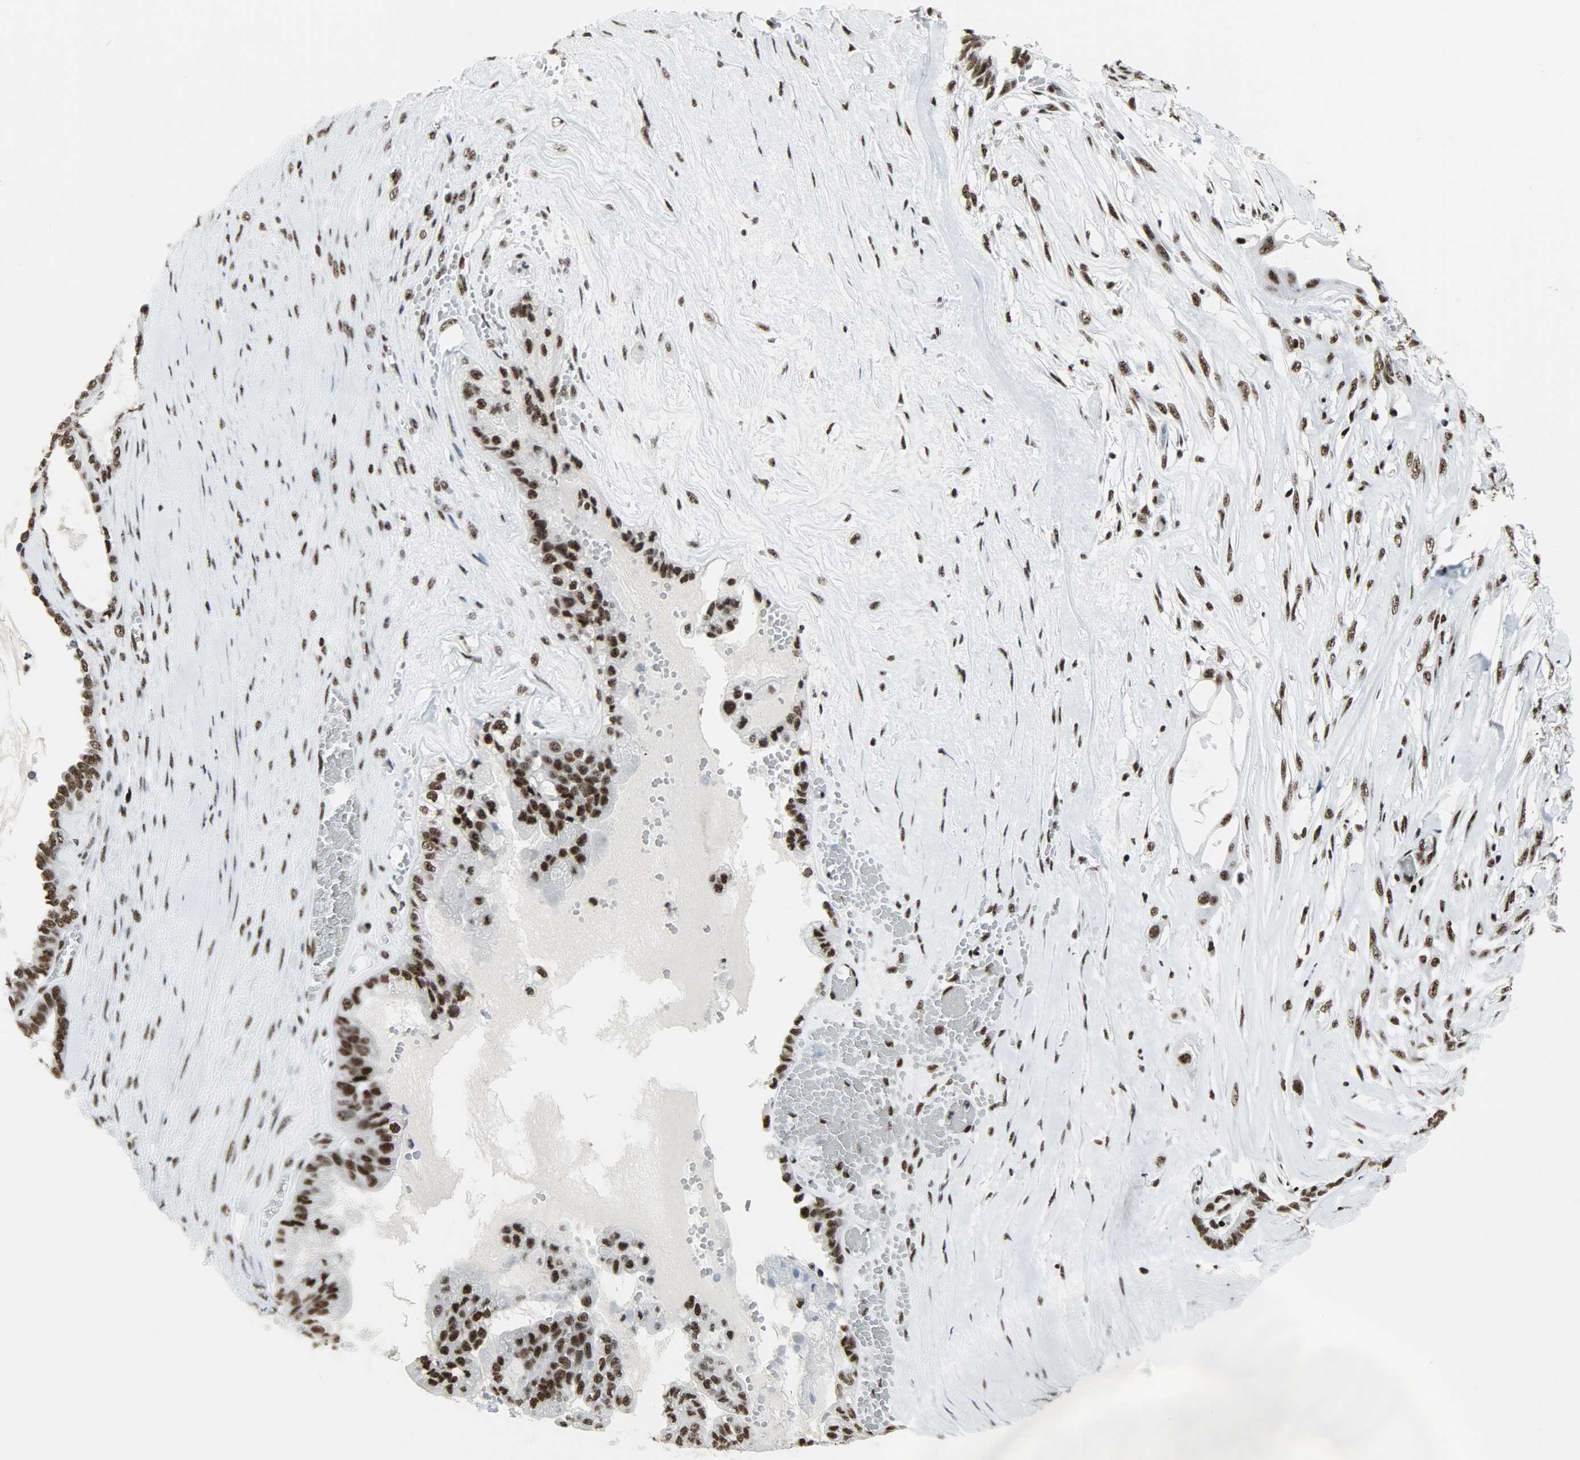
{"staining": {"intensity": "strong", "quantity": ">75%", "location": "nuclear"}, "tissue": "ovarian cancer", "cell_type": "Tumor cells", "image_type": "cancer", "snomed": [{"axis": "morphology", "description": "Carcinoma, NOS"}, {"axis": "morphology", "description": "Carcinoma, endometroid"}, {"axis": "topography", "description": "Ovary"}], "caption": "Protein staining shows strong nuclear positivity in about >75% of tumor cells in ovarian cancer (carcinoma).", "gene": "SNRPA", "patient": {"sex": "female", "age": 50}}